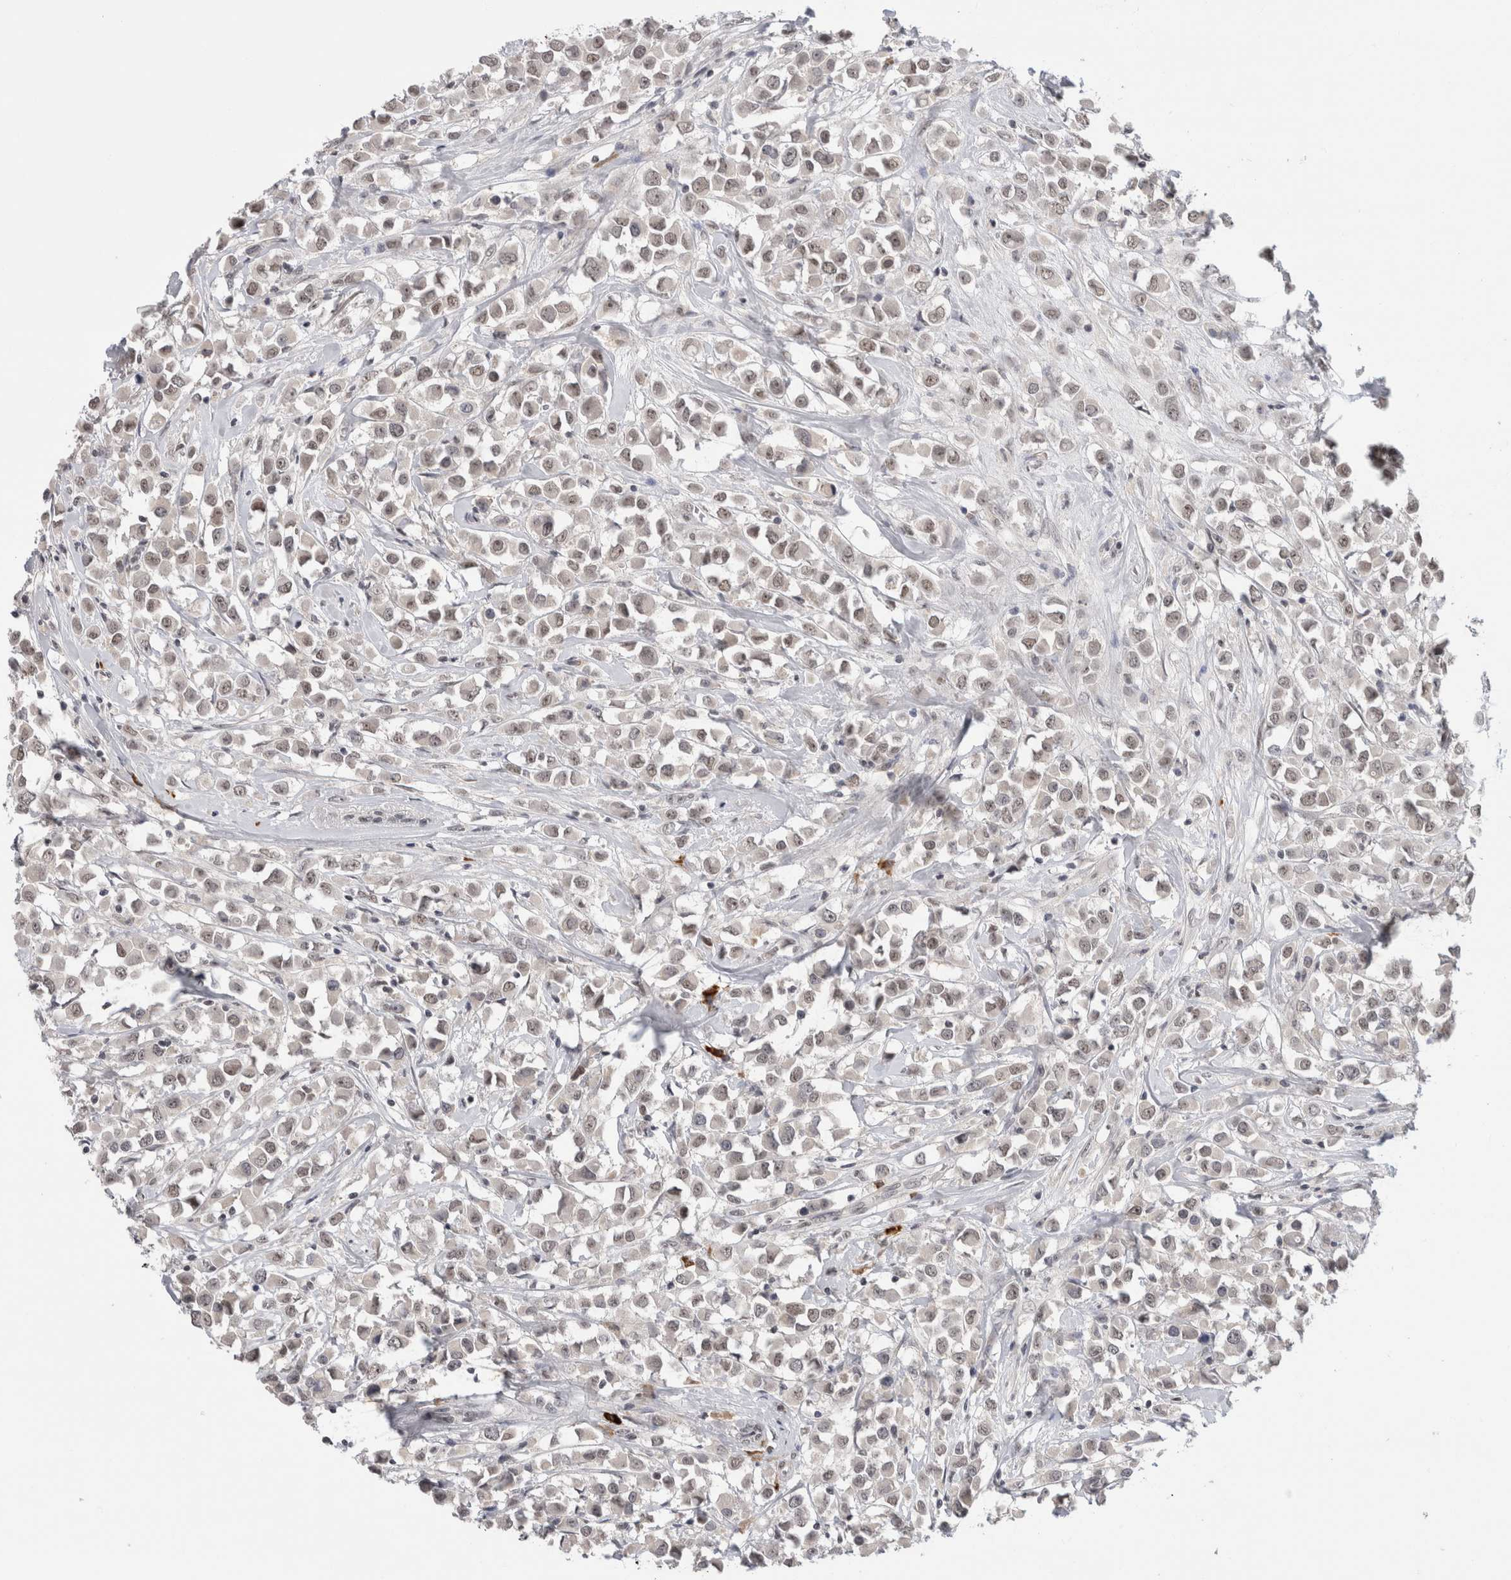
{"staining": {"intensity": "negative", "quantity": "none", "location": "none"}, "tissue": "breast cancer", "cell_type": "Tumor cells", "image_type": "cancer", "snomed": [{"axis": "morphology", "description": "Duct carcinoma"}, {"axis": "topography", "description": "Breast"}], "caption": "Human breast cancer (infiltrating ductal carcinoma) stained for a protein using immunohistochemistry demonstrates no positivity in tumor cells.", "gene": "ZNF24", "patient": {"sex": "female", "age": 61}}